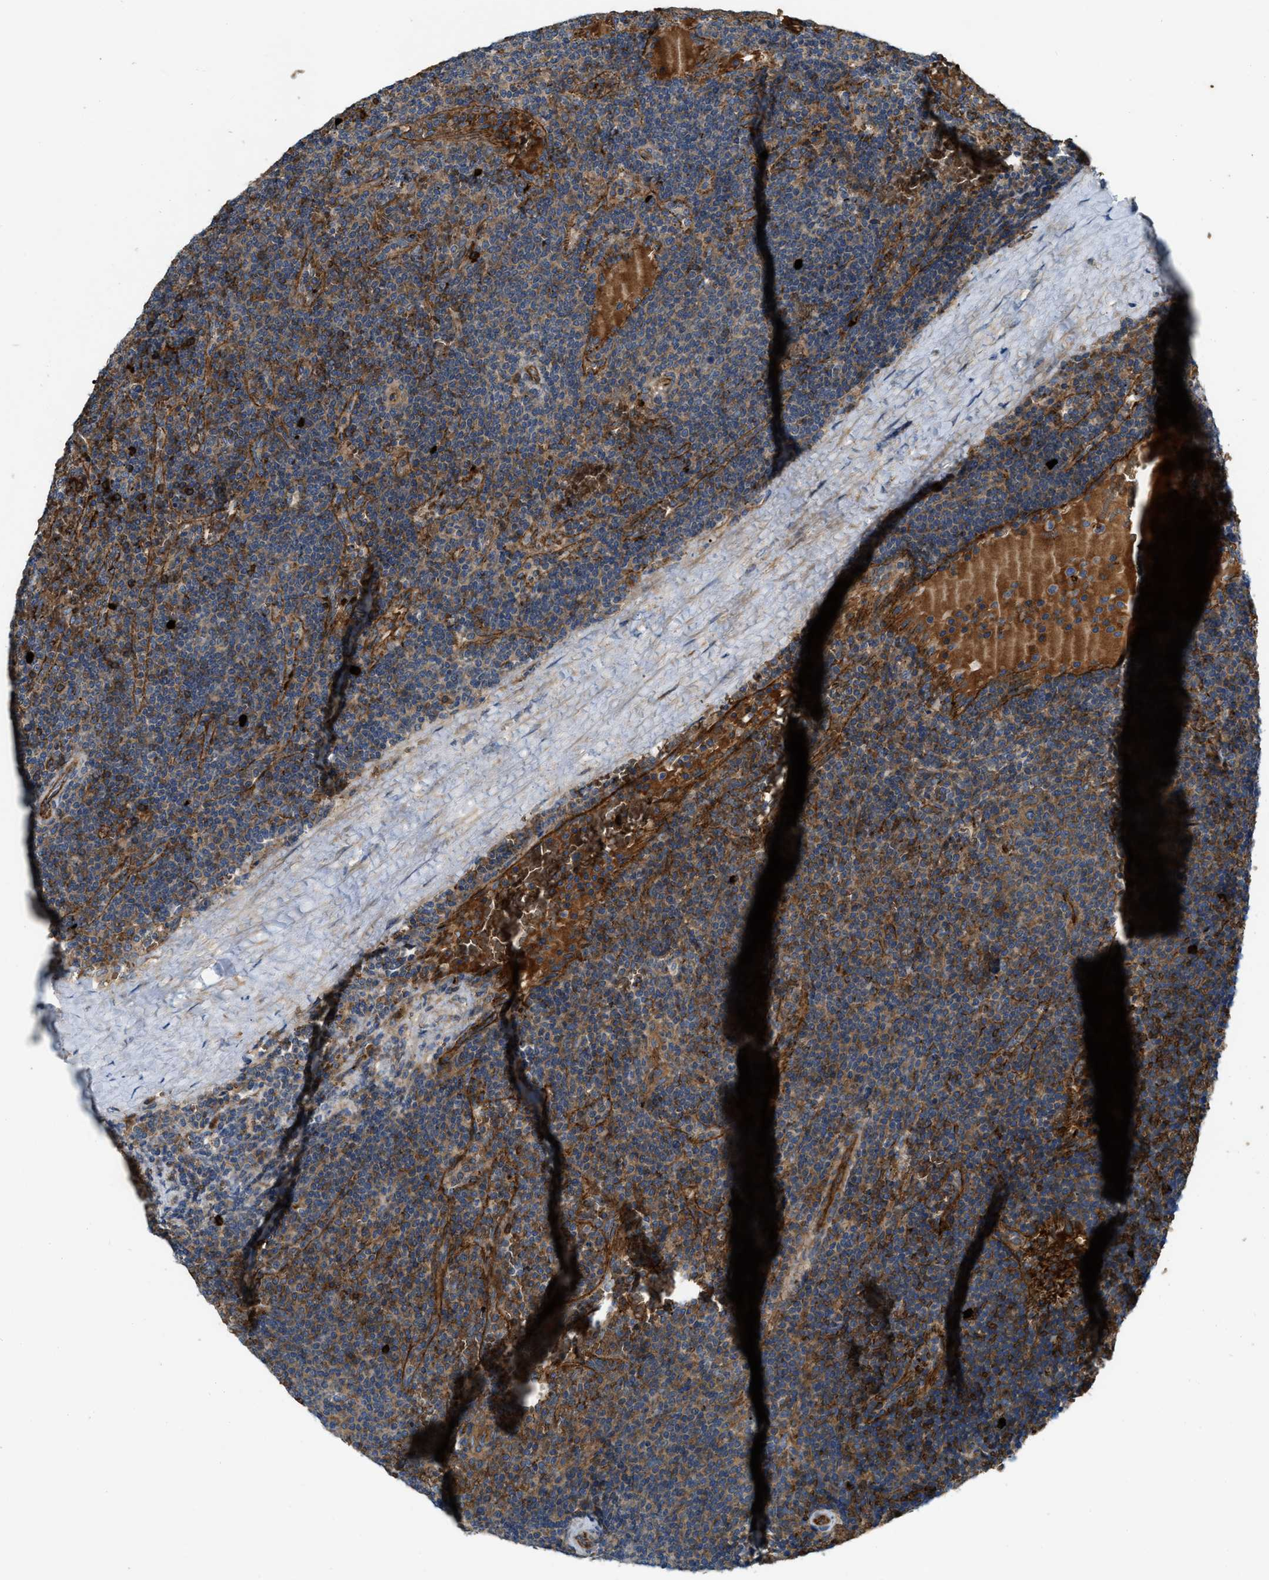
{"staining": {"intensity": "moderate", "quantity": ">75%", "location": "cytoplasmic/membranous"}, "tissue": "lymphoma", "cell_type": "Tumor cells", "image_type": "cancer", "snomed": [{"axis": "morphology", "description": "Malignant lymphoma, non-Hodgkin's type, Low grade"}, {"axis": "topography", "description": "Spleen"}], "caption": "A brown stain highlights moderate cytoplasmic/membranous staining of a protein in lymphoma tumor cells.", "gene": "ERC1", "patient": {"sex": "female", "age": 50}}